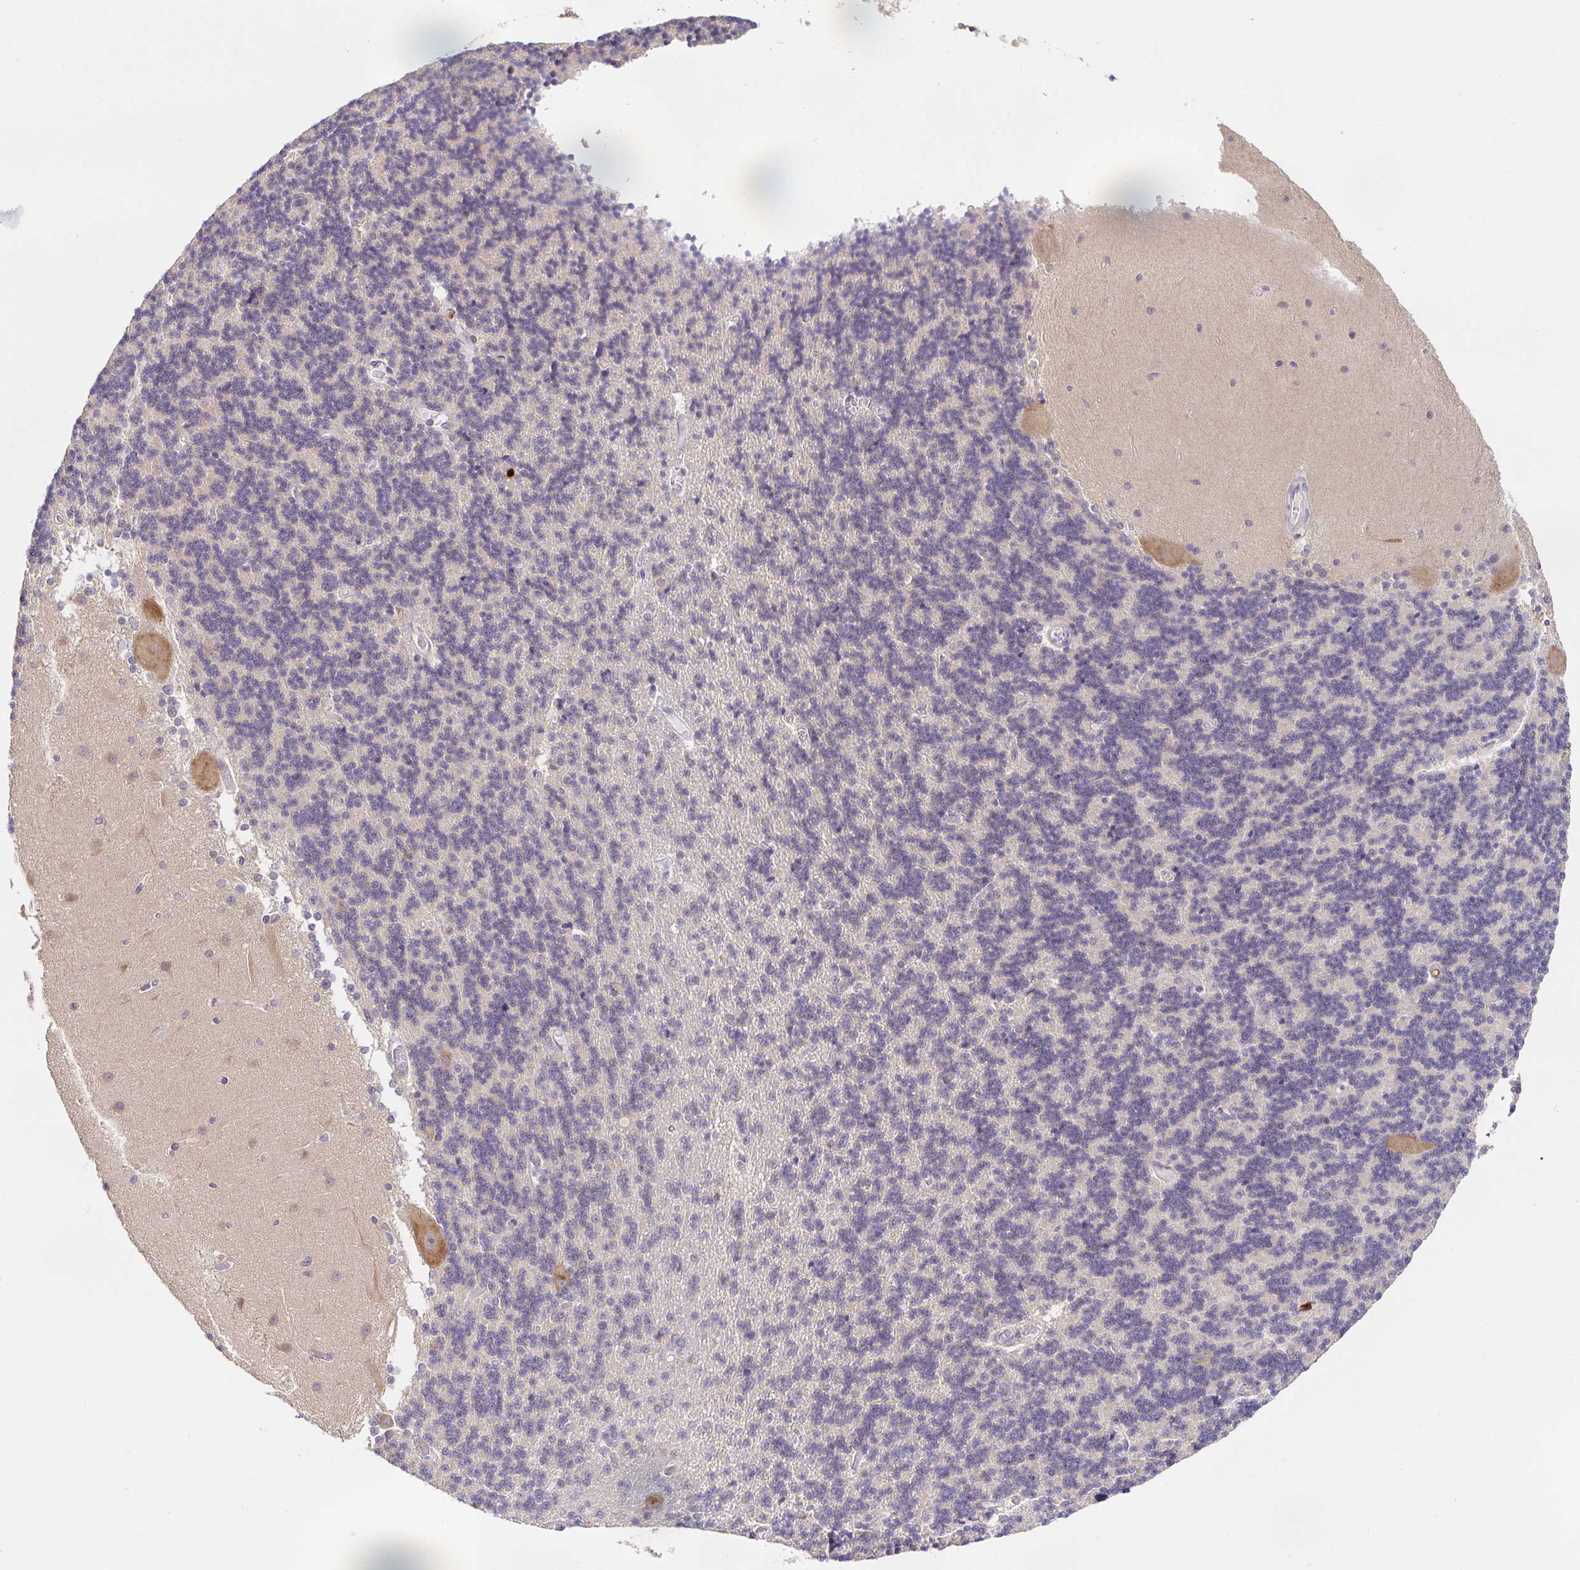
{"staining": {"intensity": "negative", "quantity": "none", "location": "none"}, "tissue": "cerebellum", "cell_type": "Cells in granular layer", "image_type": "normal", "snomed": [{"axis": "morphology", "description": "Normal tissue, NOS"}, {"axis": "topography", "description": "Cerebellum"}], "caption": "Human cerebellum stained for a protein using immunohistochemistry exhibits no positivity in cells in granular layer.", "gene": "PDPK1", "patient": {"sex": "female", "age": 54}}